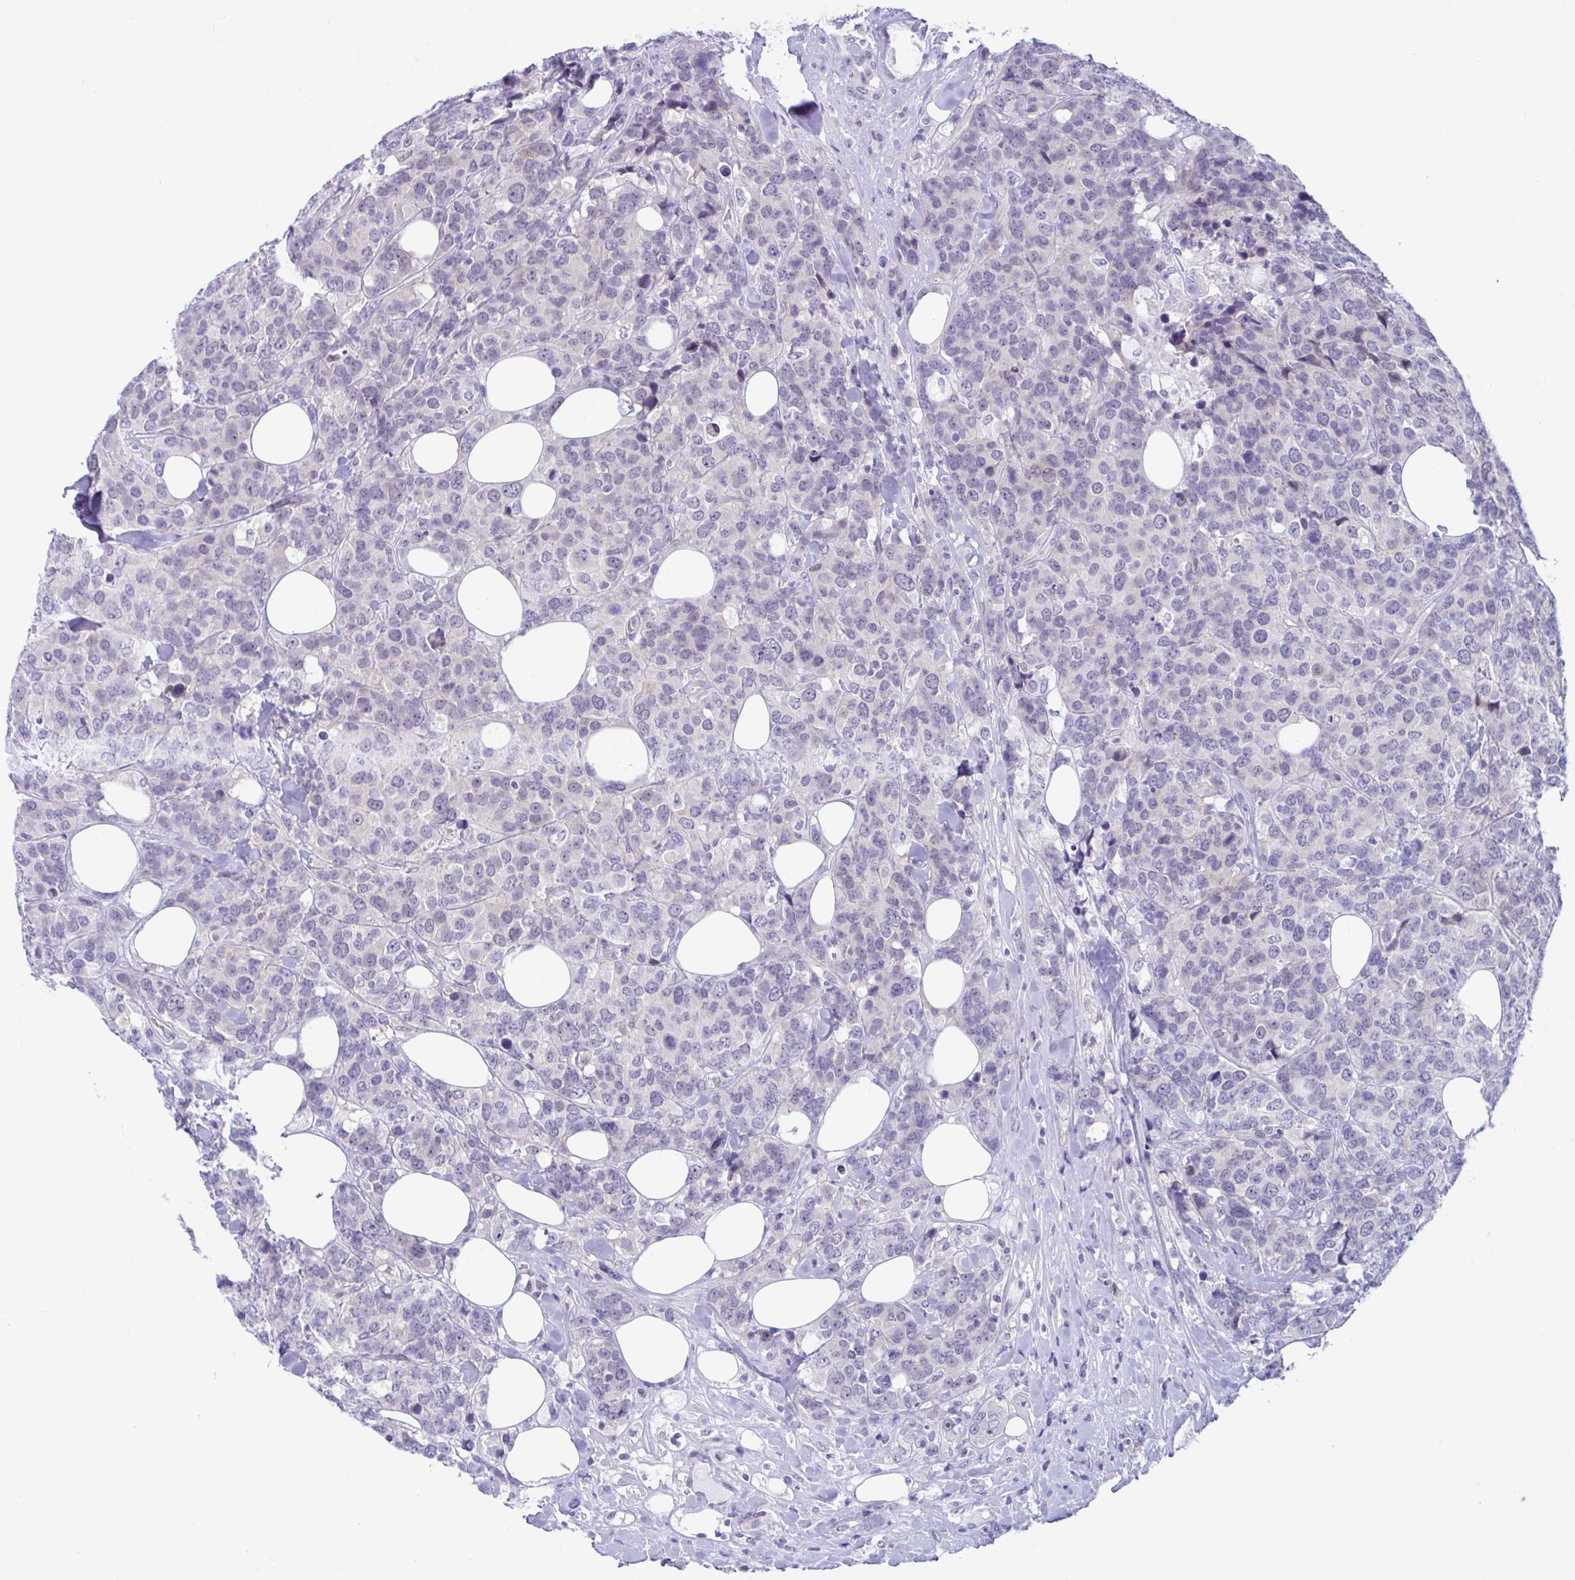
{"staining": {"intensity": "negative", "quantity": "none", "location": "none"}, "tissue": "breast cancer", "cell_type": "Tumor cells", "image_type": "cancer", "snomed": [{"axis": "morphology", "description": "Lobular carcinoma"}, {"axis": "topography", "description": "Breast"}], "caption": "Breast lobular carcinoma was stained to show a protein in brown. There is no significant positivity in tumor cells.", "gene": "USP35", "patient": {"sex": "female", "age": 59}}